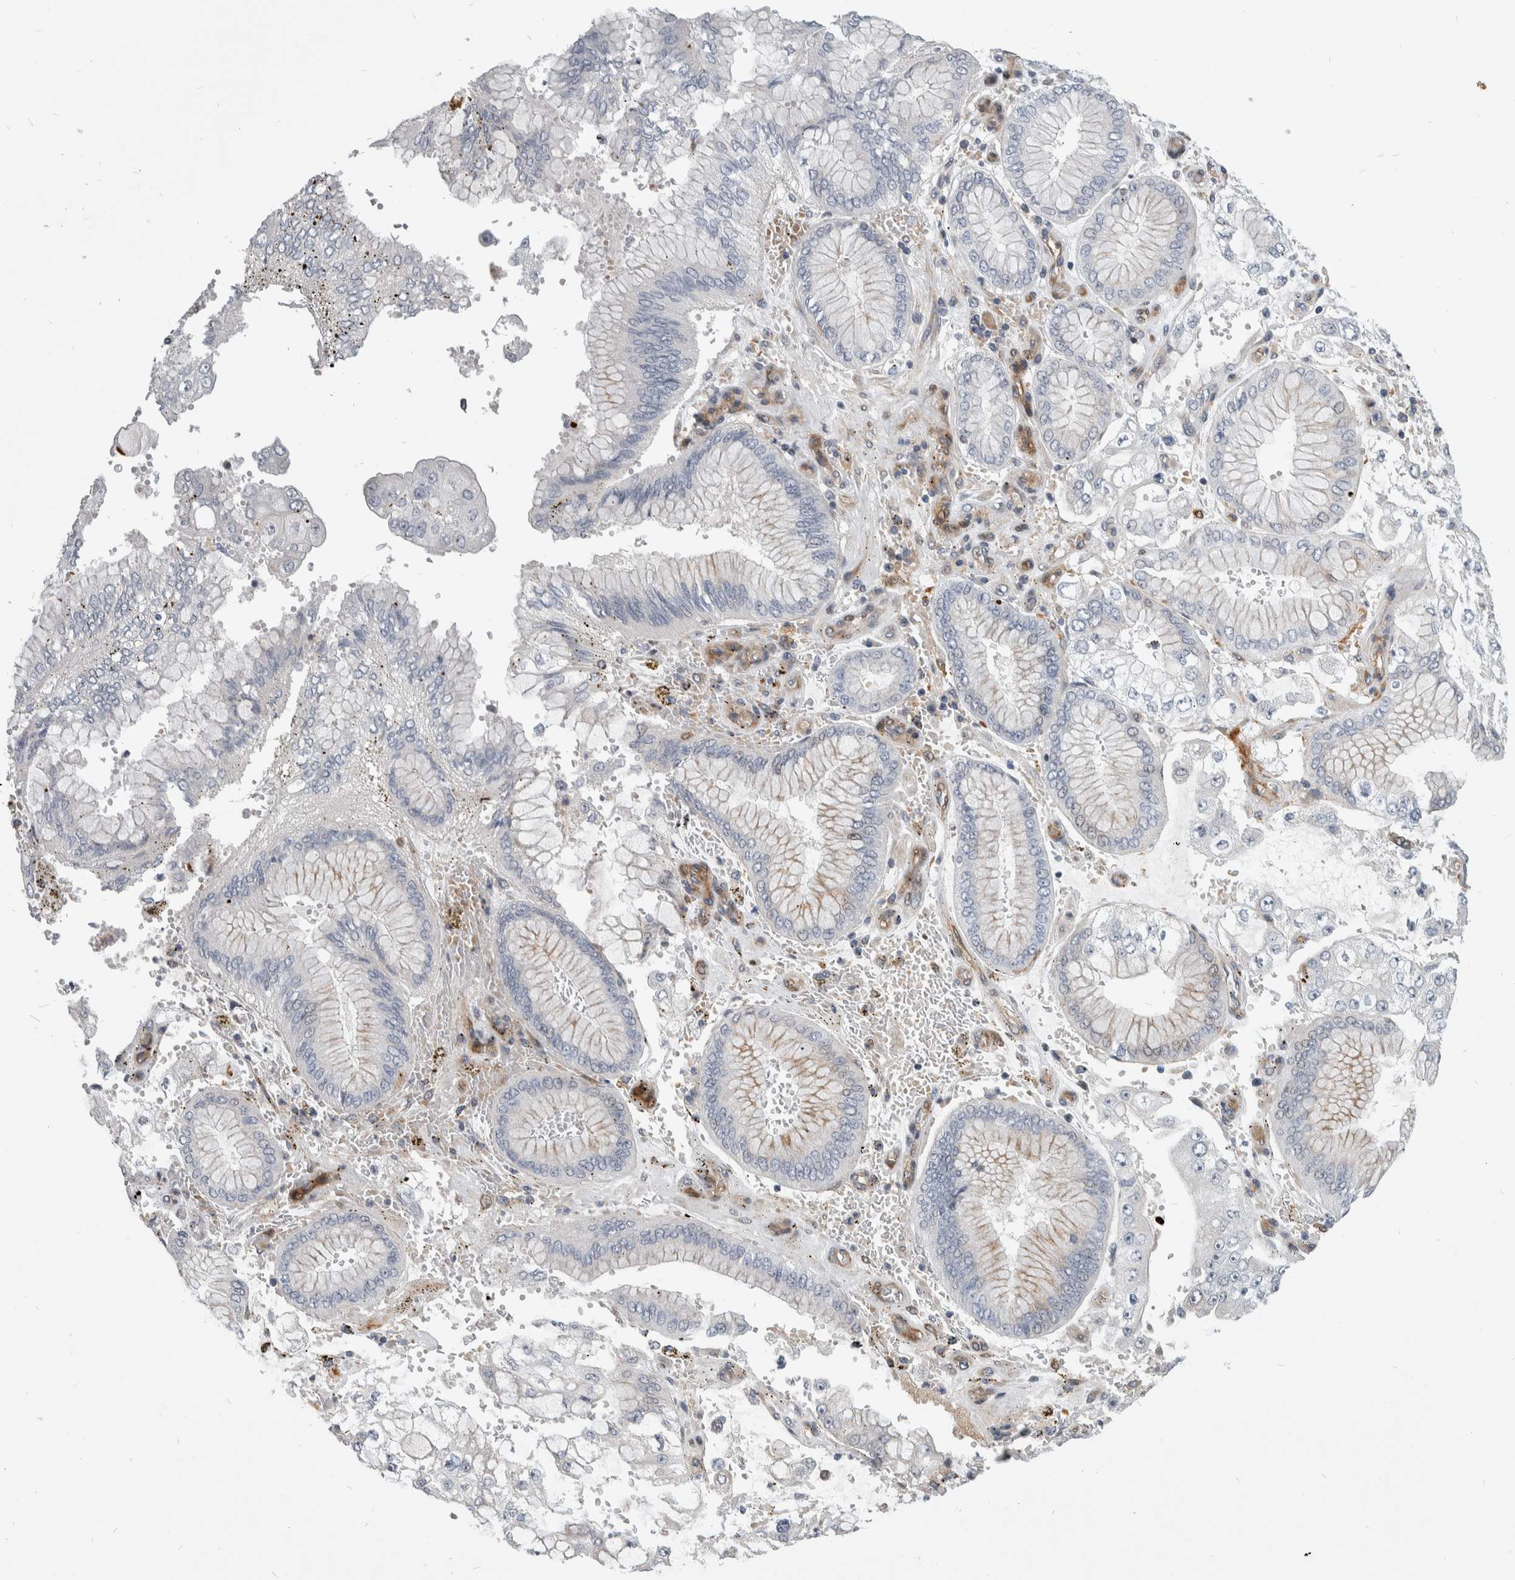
{"staining": {"intensity": "negative", "quantity": "none", "location": "none"}, "tissue": "stomach cancer", "cell_type": "Tumor cells", "image_type": "cancer", "snomed": [{"axis": "morphology", "description": "Adenocarcinoma, NOS"}, {"axis": "topography", "description": "Stomach"}], "caption": "A micrograph of human stomach cancer is negative for staining in tumor cells.", "gene": "MSL1", "patient": {"sex": "male", "age": 76}}